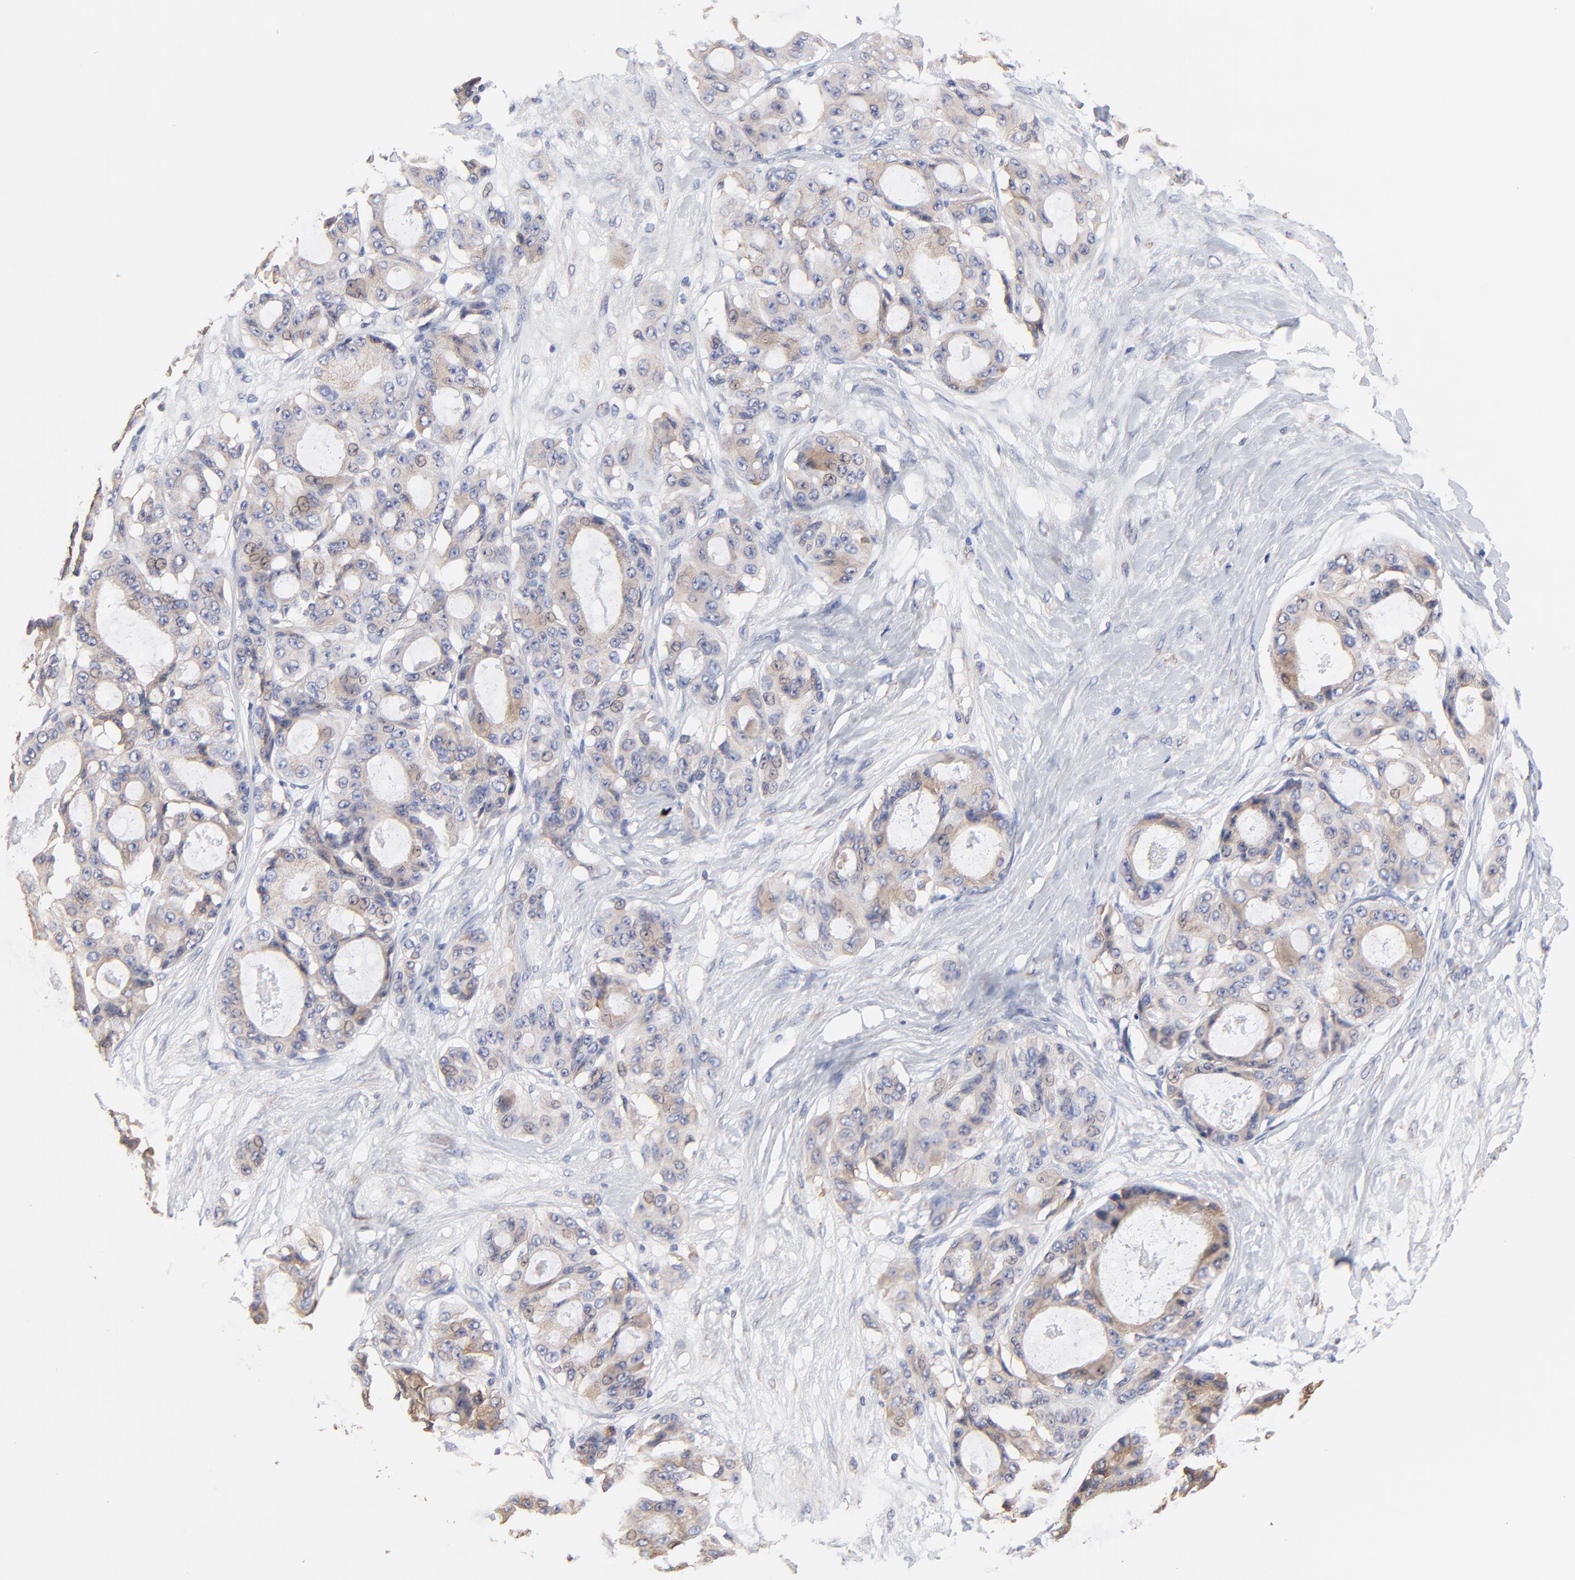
{"staining": {"intensity": "weak", "quantity": "<25%", "location": "cytoplasmic/membranous,nuclear"}, "tissue": "ovarian cancer", "cell_type": "Tumor cells", "image_type": "cancer", "snomed": [{"axis": "morphology", "description": "Carcinoma, endometroid"}, {"axis": "topography", "description": "Ovary"}], "caption": "Immunohistochemistry (IHC) of human ovarian cancer (endometroid carcinoma) shows no expression in tumor cells.", "gene": "LMAN1", "patient": {"sex": "female", "age": 61}}